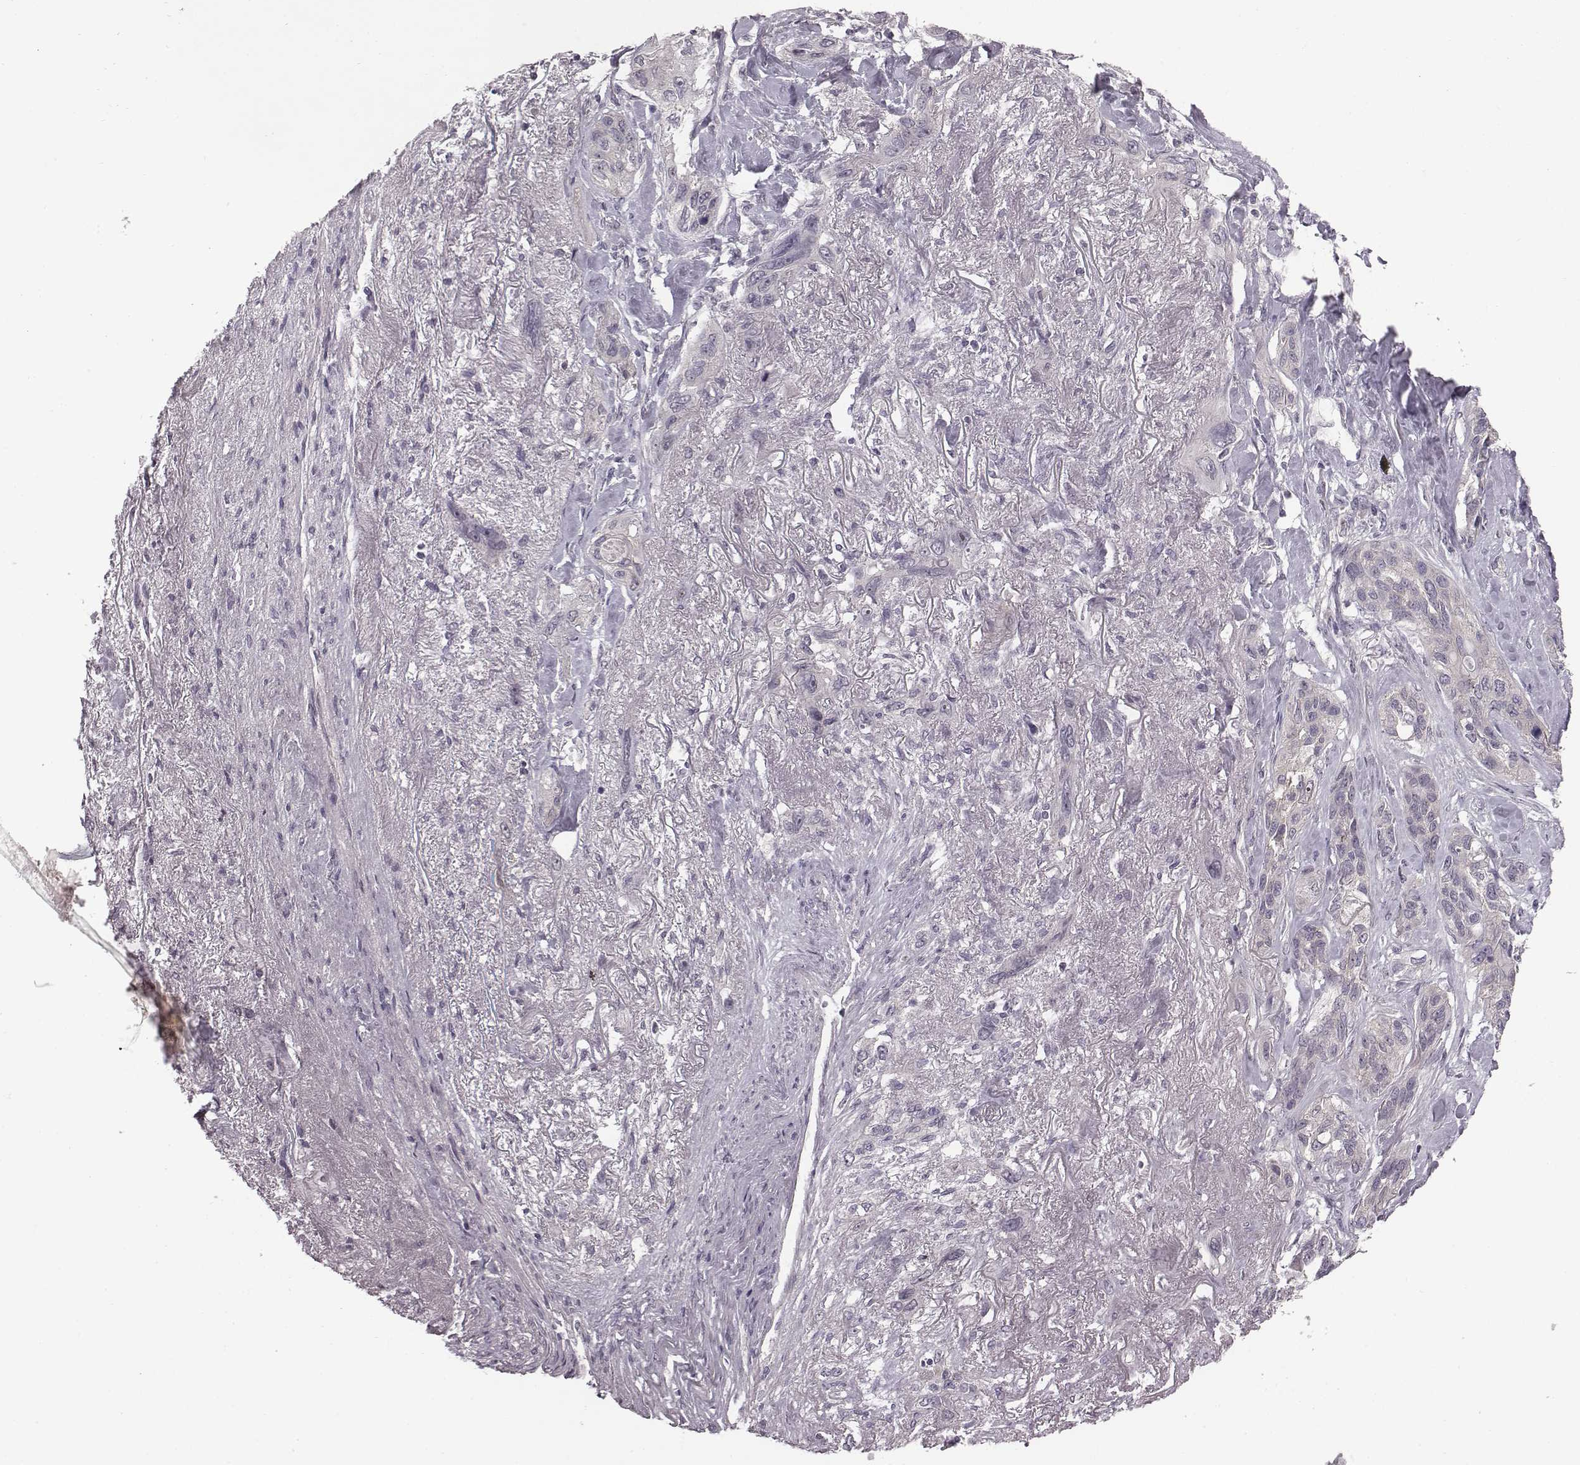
{"staining": {"intensity": "negative", "quantity": "none", "location": "none"}, "tissue": "lung cancer", "cell_type": "Tumor cells", "image_type": "cancer", "snomed": [{"axis": "morphology", "description": "Squamous cell carcinoma, NOS"}, {"axis": "topography", "description": "Lung"}], "caption": "An immunohistochemistry micrograph of lung cancer (squamous cell carcinoma) is shown. There is no staining in tumor cells of lung cancer (squamous cell carcinoma). Brightfield microscopy of IHC stained with DAB (3,3'-diaminobenzidine) (brown) and hematoxylin (blue), captured at high magnification.", "gene": "BICDL1", "patient": {"sex": "female", "age": 70}}